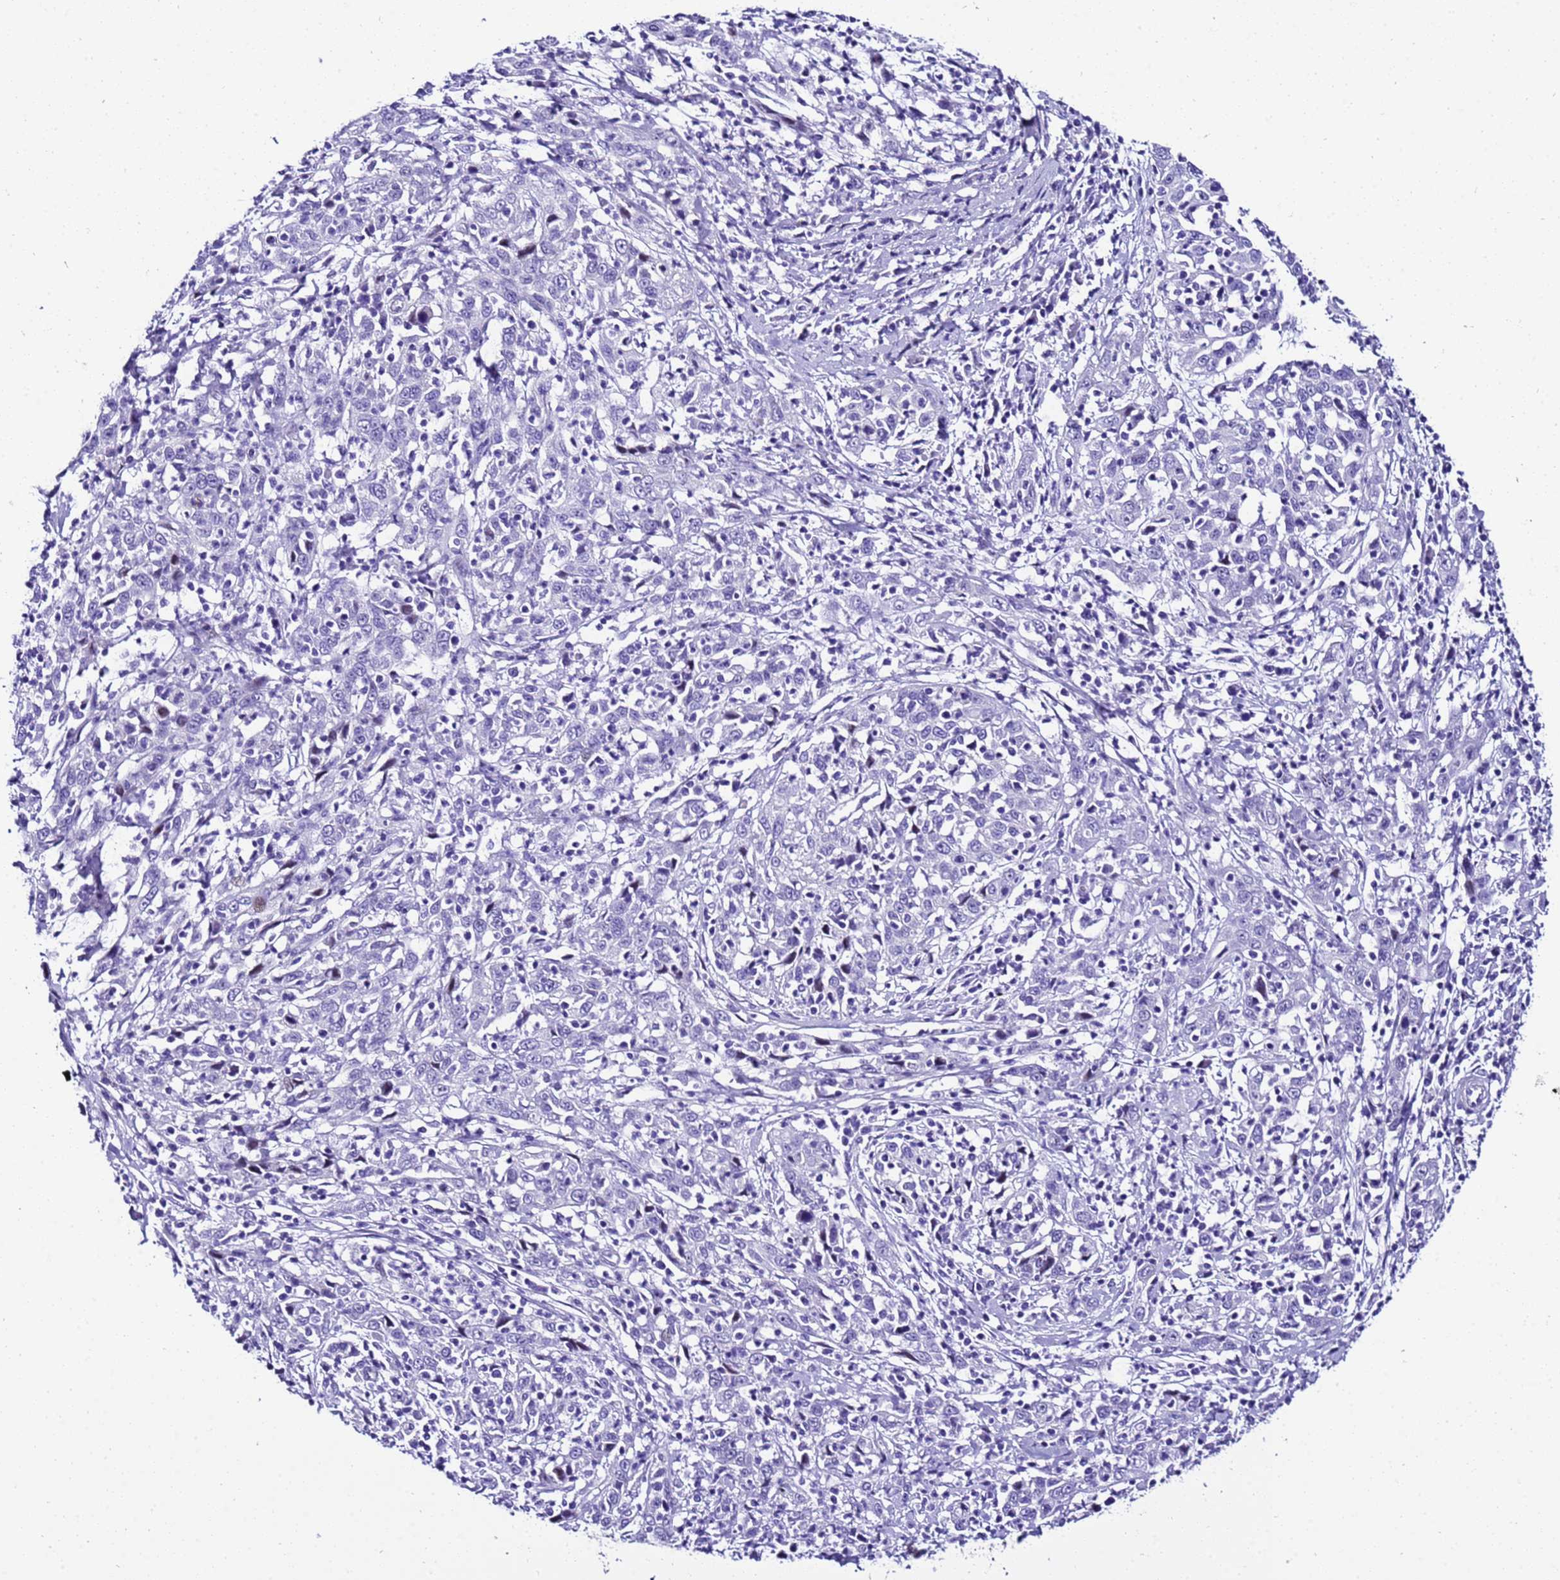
{"staining": {"intensity": "negative", "quantity": "none", "location": "none"}, "tissue": "cervical cancer", "cell_type": "Tumor cells", "image_type": "cancer", "snomed": [{"axis": "morphology", "description": "Squamous cell carcinoma, NOS"}, {"axis": "topography", "description": "Cervix"}], "caption": "Cervical cancer (squamous cell carcinoma) was stained to show a protein in brown. There is no significant staining in tumor cells.", "gene": "ZNF417", "patient": {"sex": "female", "age": 46}}